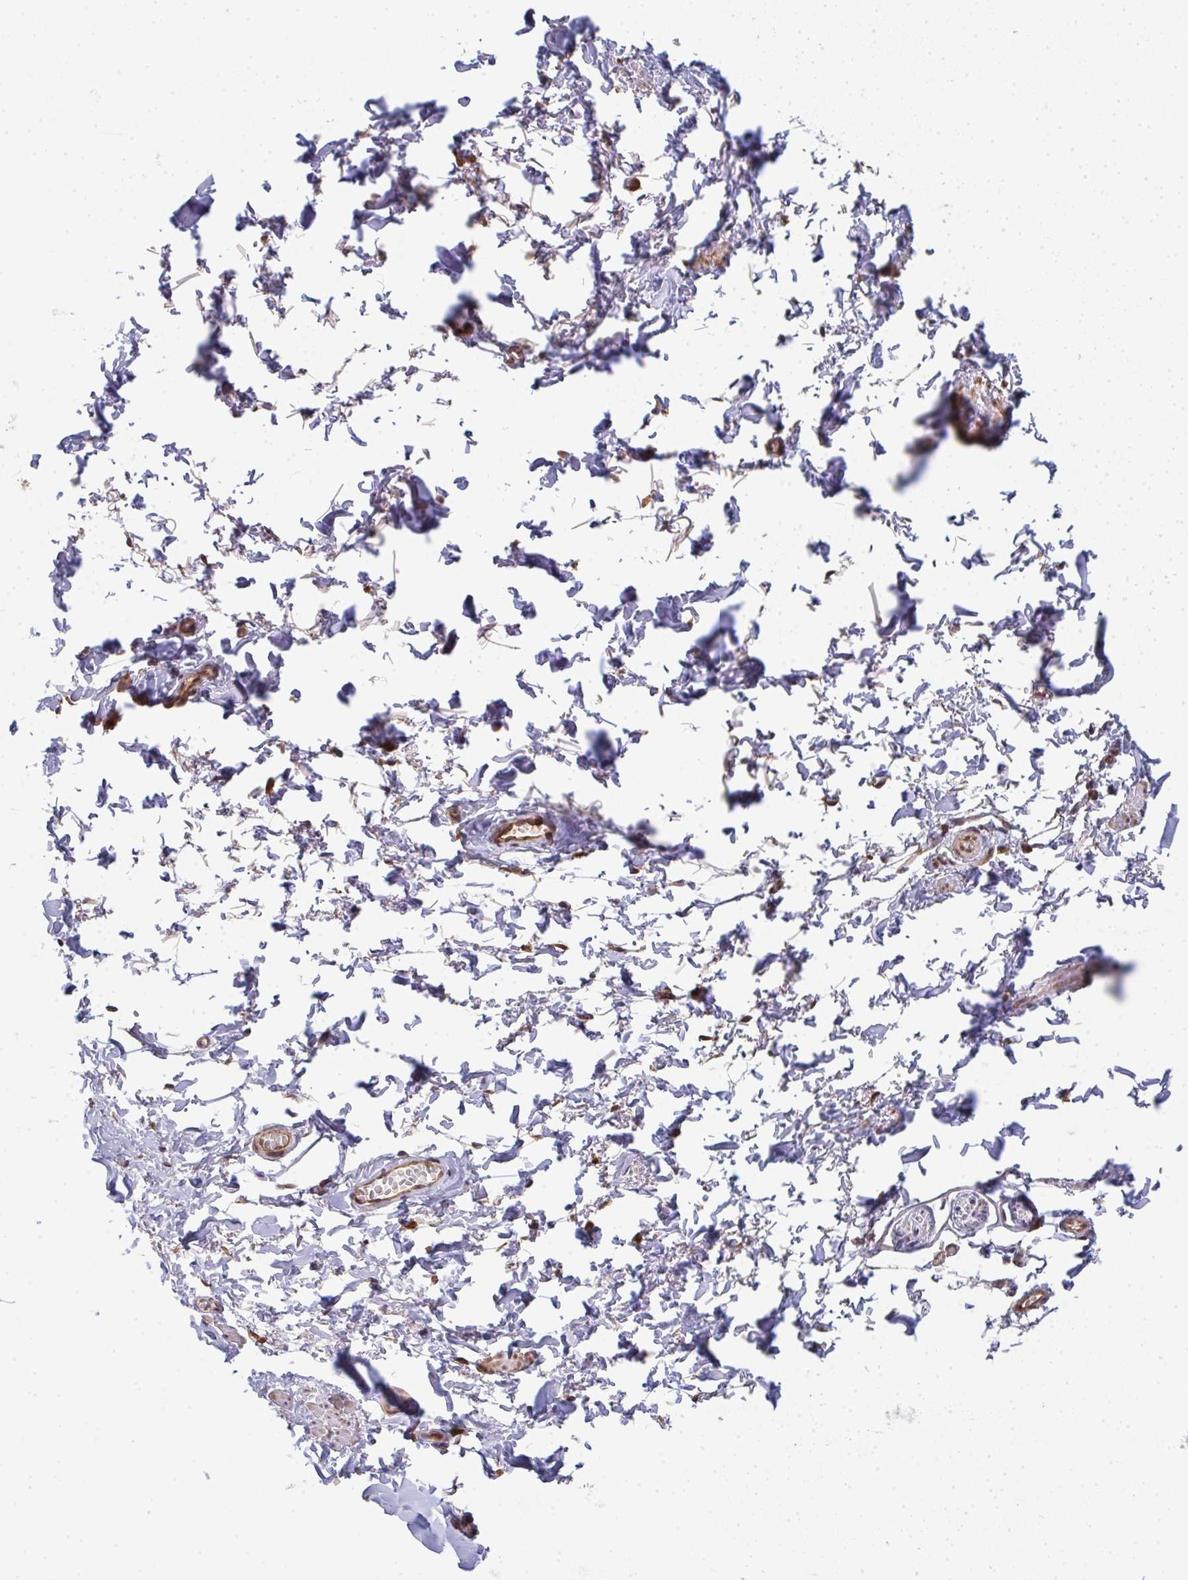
{"staining": {"intensity": "negative", "quantity": "none", "location": "none"}, "tissue": "soft tissue", "cell_type": "Fibroblasts", "image_type": "normal", "snomed": [{"axis": "morphology", "description": "Normal tissue, NOS"}, {"axis": "topography", "description": "Vulva"}, {"axis": "topography", "description": "Peripheral nerve tissue"}], "caption": "A high-resolution photomicrograph shows immunohistochemistry (IHC) staining of benign soft tissue, which displays no significant expression in fibroblasts.", "gene": "SIMC1", "patient": {"sex": "female", "age": 66}}